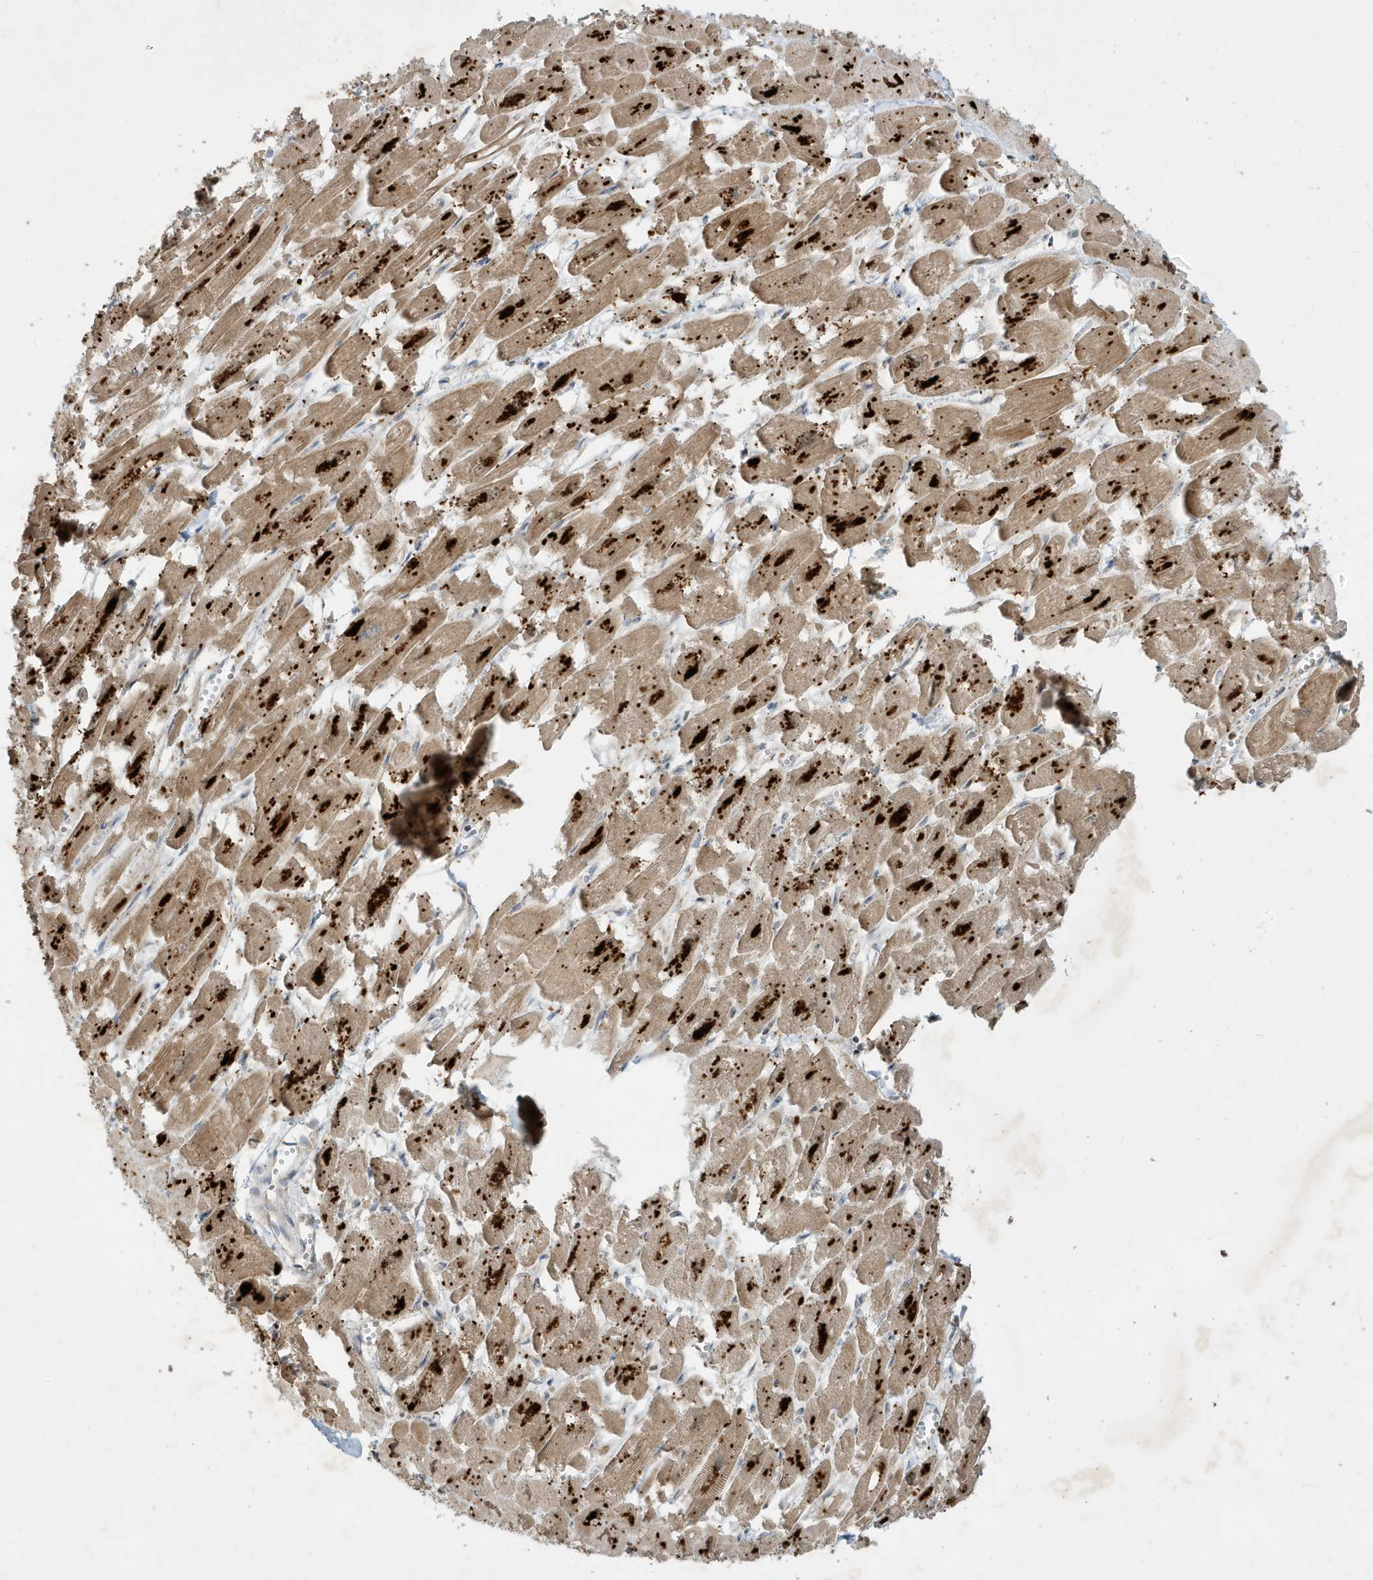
{"staining": {"intensity": "weak", "quantity": ">75%", "location": "cytoplasmic/membranous"}, "tissue": "heart muscle", "cell_type": "Cardiomyocytes", "image_type": "normal", "snomed": [{"axis": "morphology", "description": "Normal tissue, NOS"}, {"axis": "topography", "description": "Heart"}], "caption": "Immunohistochemical staining of benign human heart muscle exhibits weak cytoplasmic/membranous protein expression in about >75% of cardiomyocytes. The staining is performed using DAB brown chromogen to label protein expression. The nuclei are counter-stained blue using hematoxylin.", "gene": "IFT57", "patient": {"sex": "male", "age": 54}}